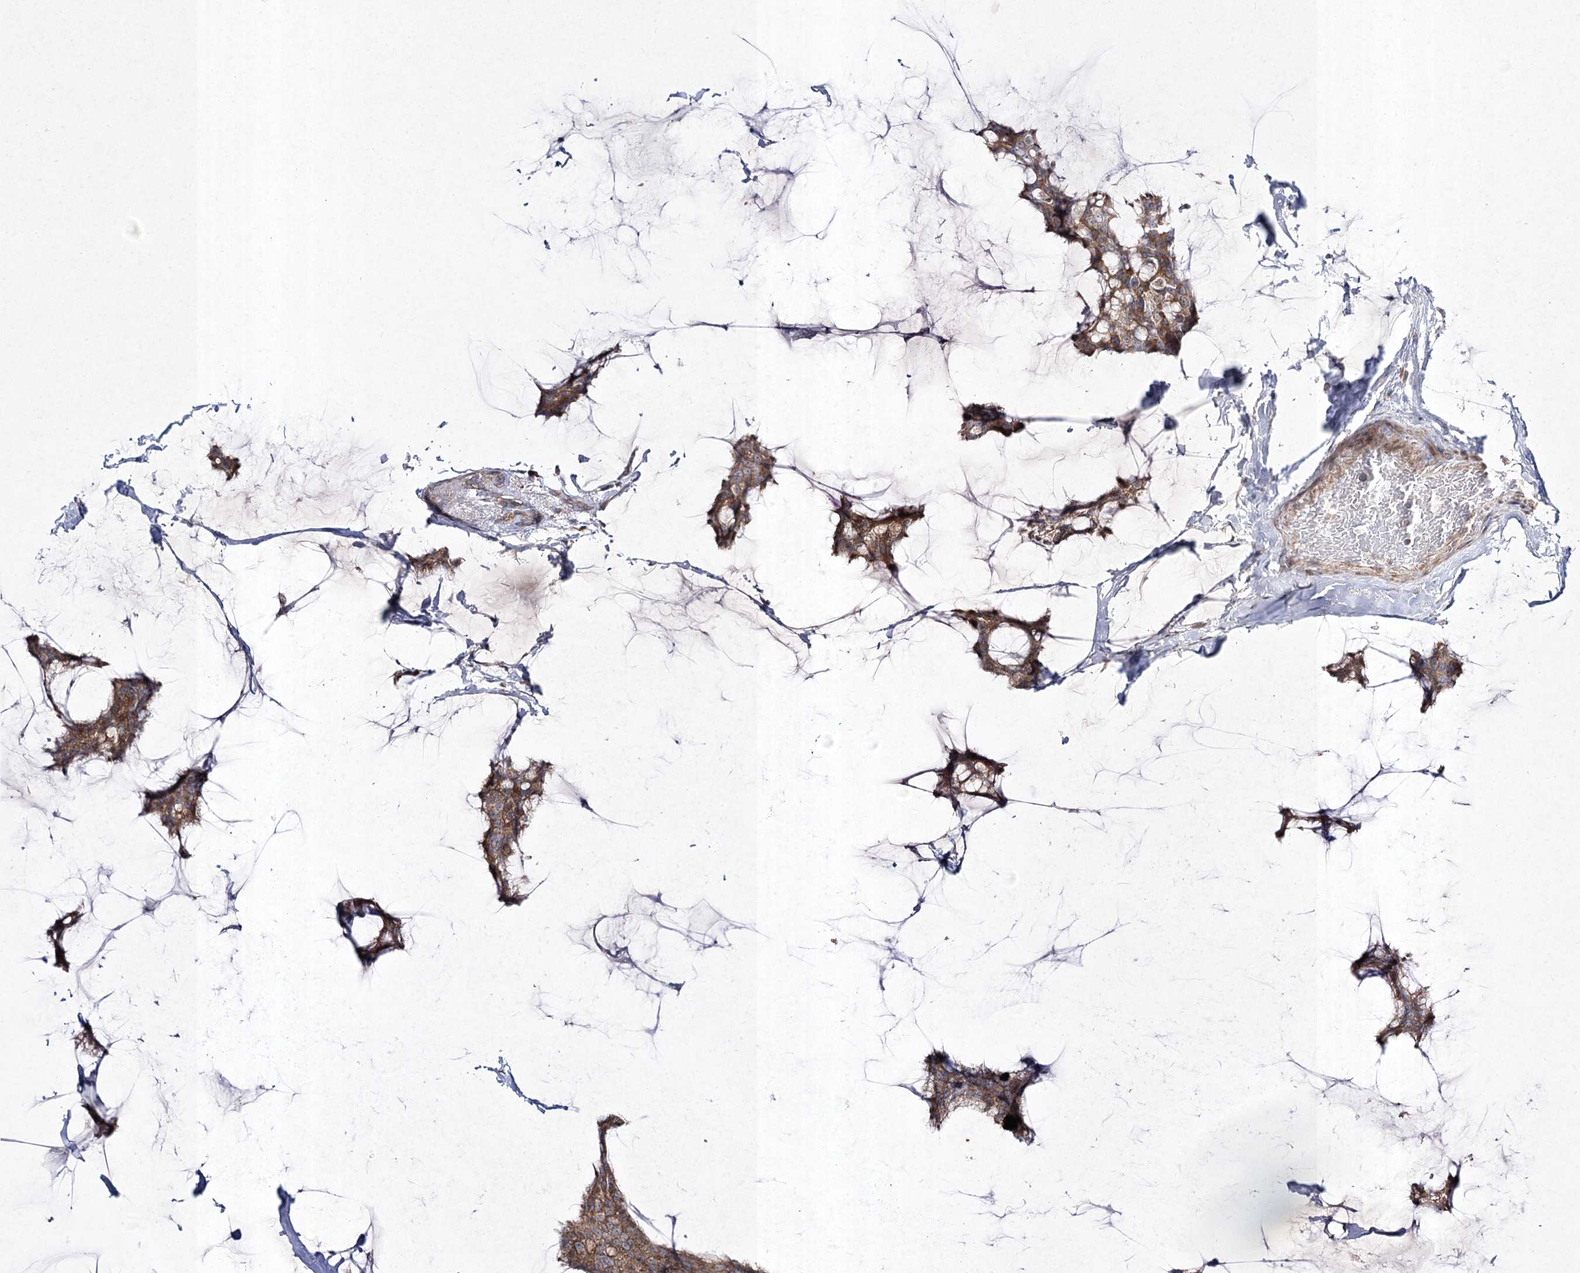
{"staining": {"intensity": "moderate", "quantity": ">75%", "location": "cytoplasmic/membranous"}, "tissue": "breast cancer", "cell_type": "Tumor cells", "image_type": "cancer", "snomed": [{"axis": "morphology", "description": "Duct carcinoma"}, {"axis": "topography", "description": "Breast"}], "caption": "Immunohistochemical staining of breast infiltrating ductal carcinoma reveals moderate cytoplasmic/membranous protein expression in about >75% of tumor cells.", "gene": "FANCL", "patient": {"sex": "female", "age": 93}}